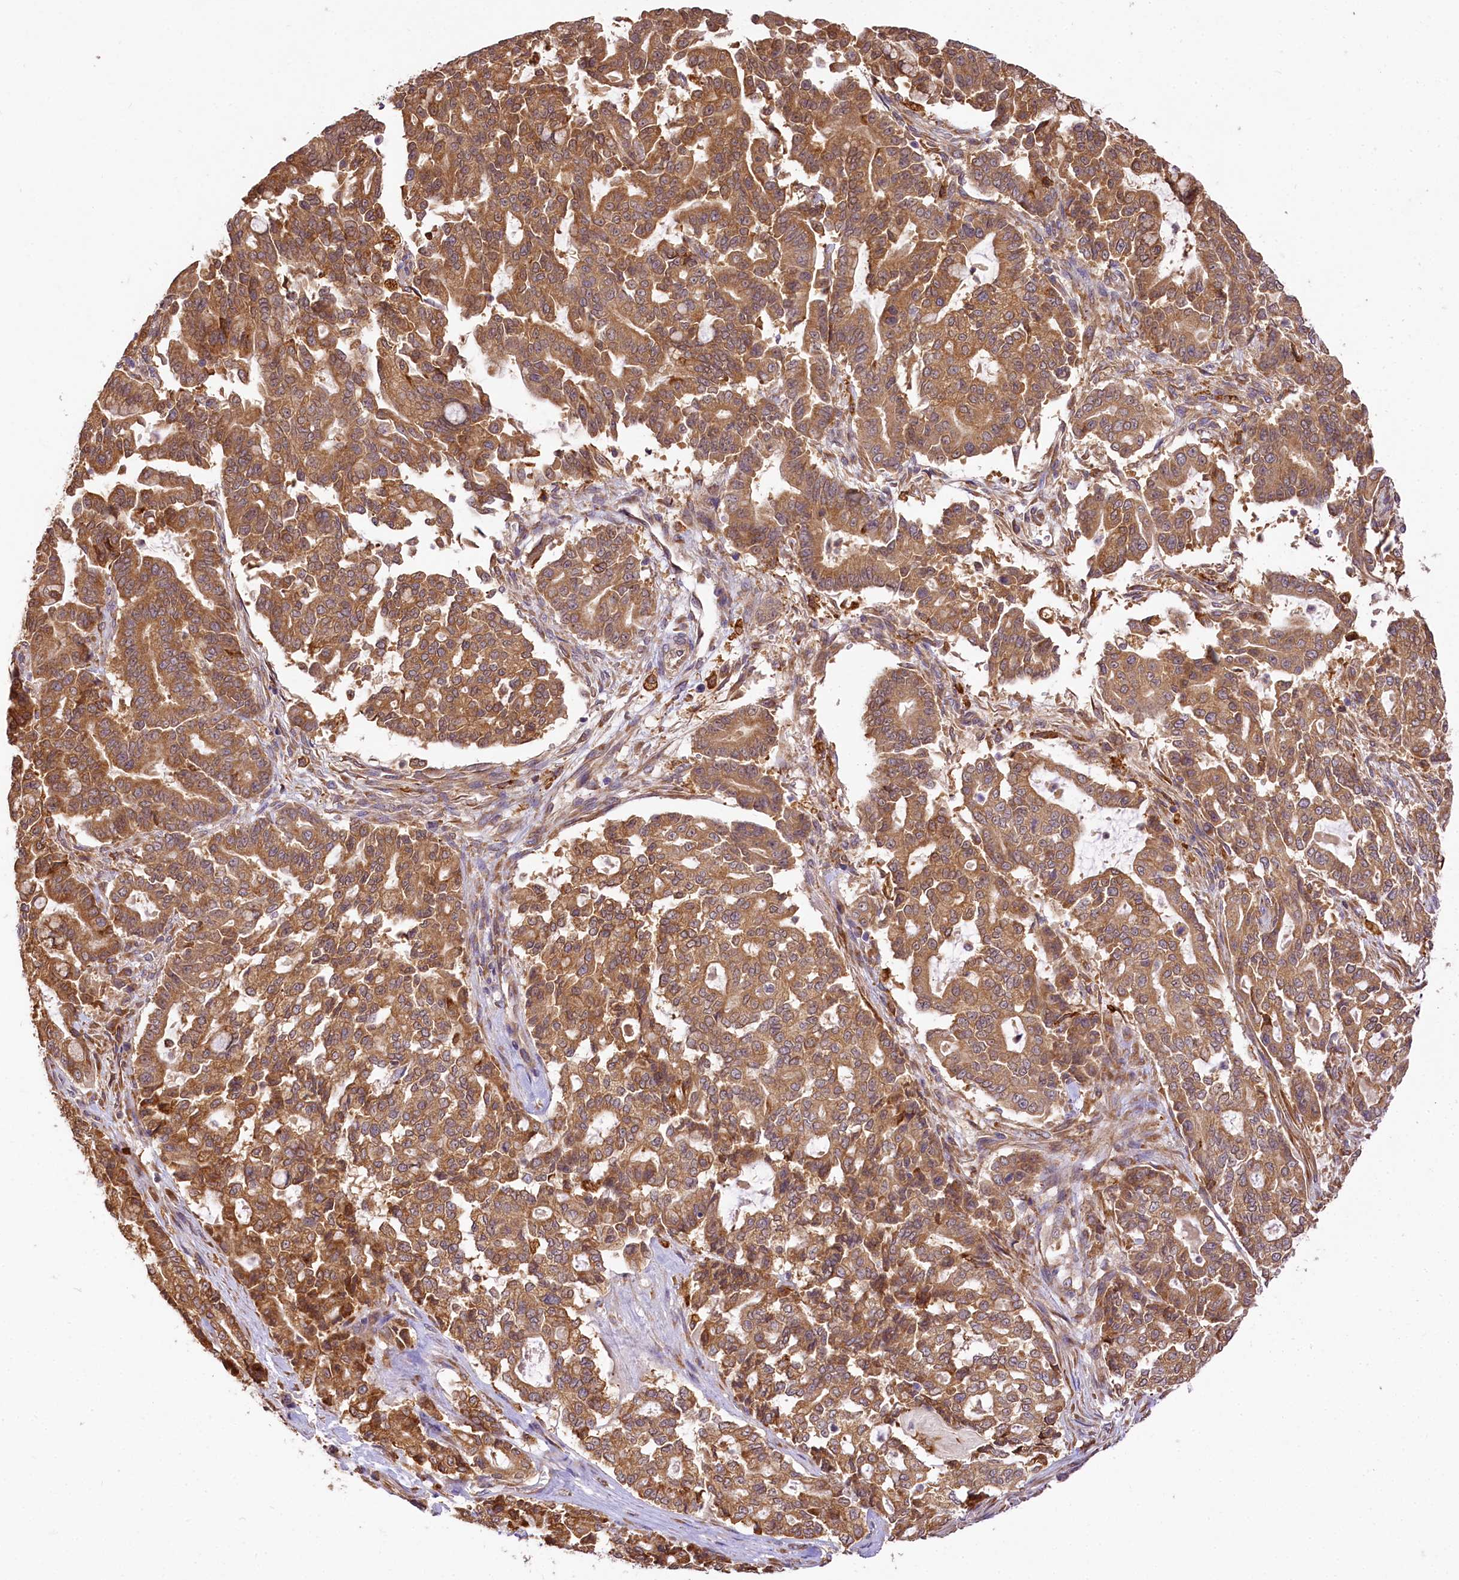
{"staining": {"intensity": "strong", "quantity": ">75%", "location": "cytoplasmic/membranous"}, "tissue": "pancreatic cancer", "cell_type": "Tumor cells", "image_type": "cancer", "snomed": [{"axis": "morphology", "description": "Adenocarcinoma, NOS"}, {"axis": "topography", "description": "Pancreas"}], "caption": "Immunohistochemistry (IHC) photomicrograph of neoplastic tissue: adenocarcinoma (pancreatic) stained using immunohistochemistry (IHC) displays high levels of strong protein expression localized specifically in the cytoplasmic/membranous of tumor cells, appearing as a cytoplasmic/membranous brown color.", "gene": "PPIP5K2", "patient": {"sex": "male", "age": 63}}